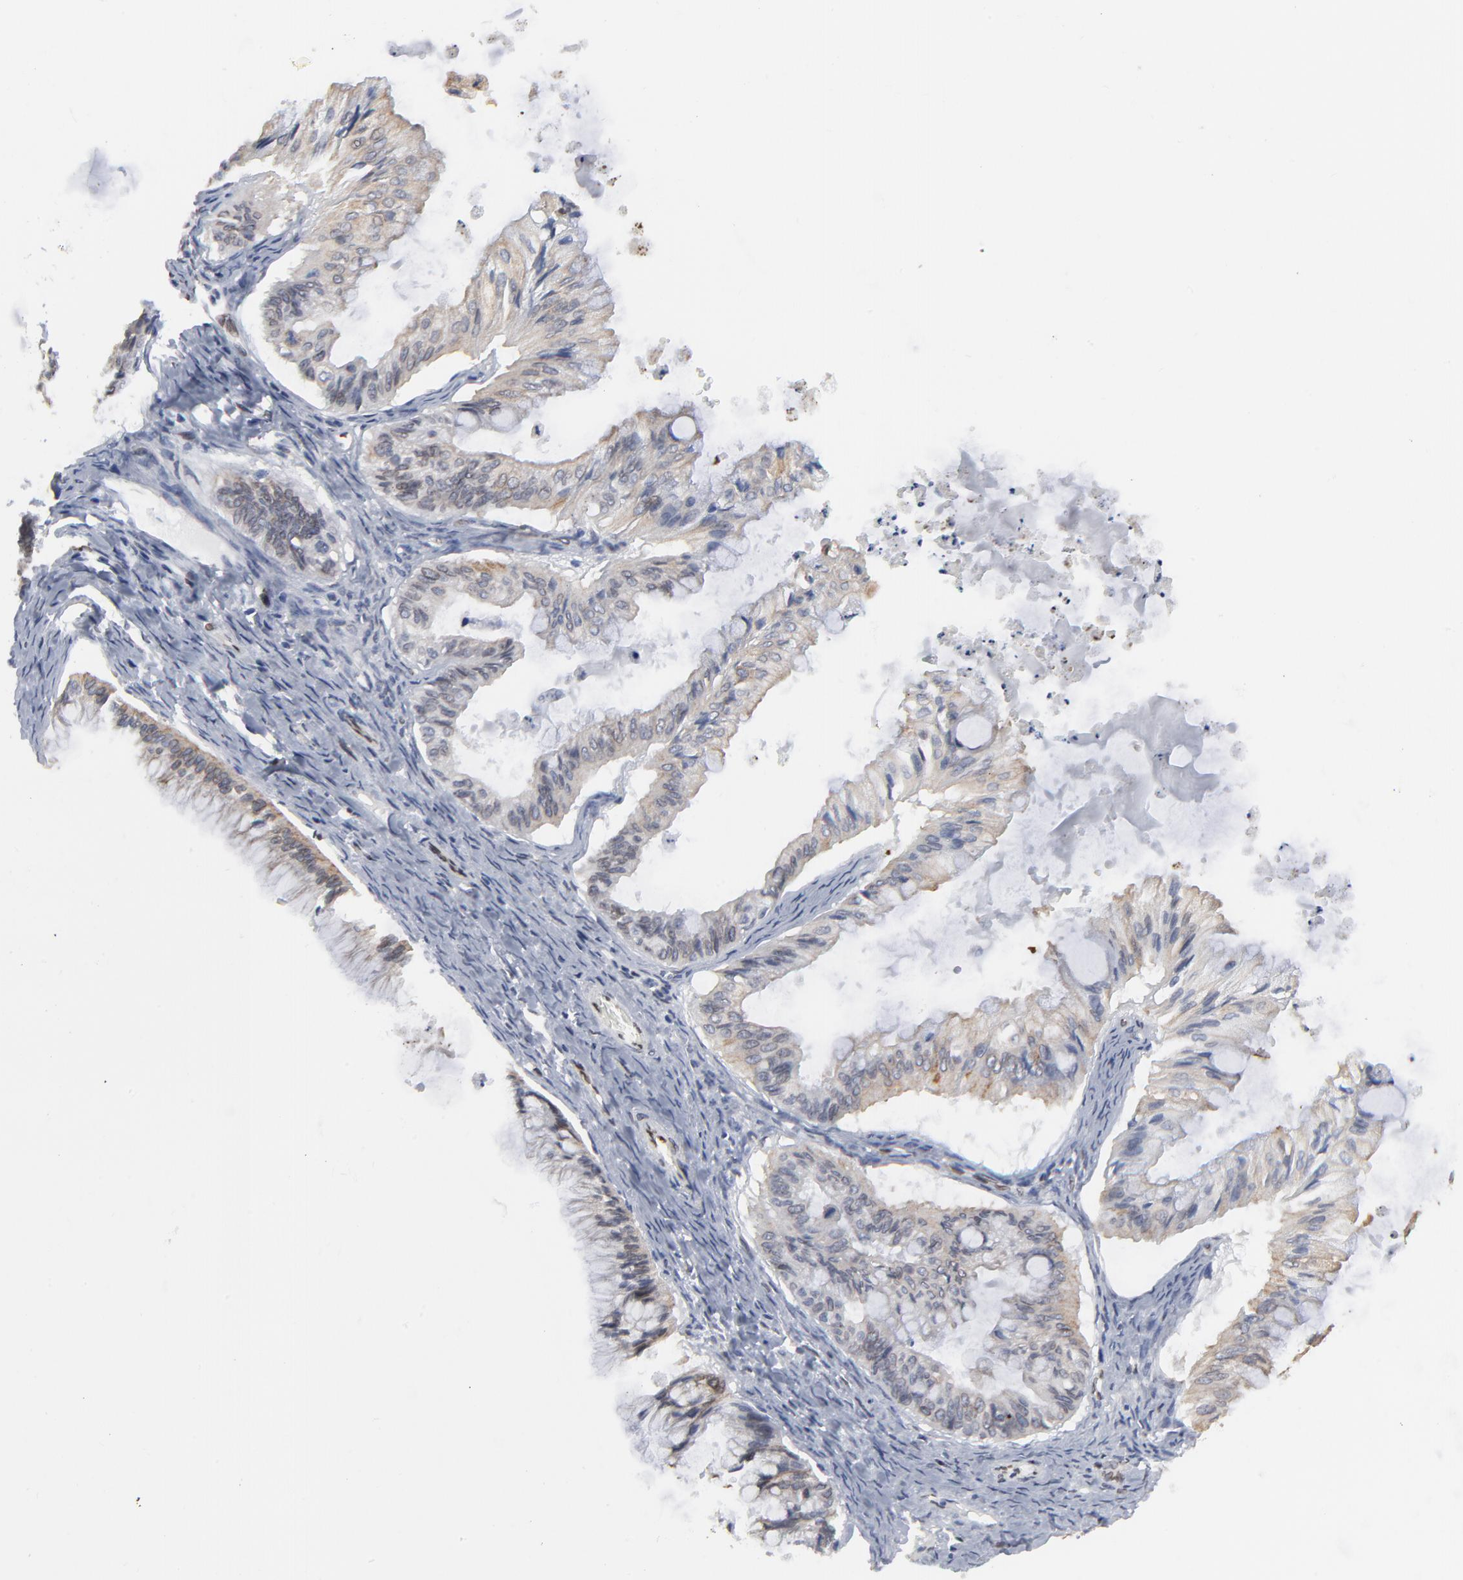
{"staining": {"intensity": "weak", "quantity": "25%-75%", "location": "cytoplasmic/membranous,nuclear"}, "tissue": "ovarian cancer", "cell_type": "Tumor cells", "image_type": "cancer", "snomed": [{"axis": "morphology", "description": "Cystadenocarcinoma, mucinous, NOS"}, {"axis": "topography", "description": "Ovary"}], "caption": "Ovarian cancer tissue reveals weak cytoplasmic/membranous and nuclear positivity in approximately 25%-75% of tumor cells", "gene": "SYNE2", "patient": {"sex": "female", "age": 57}}